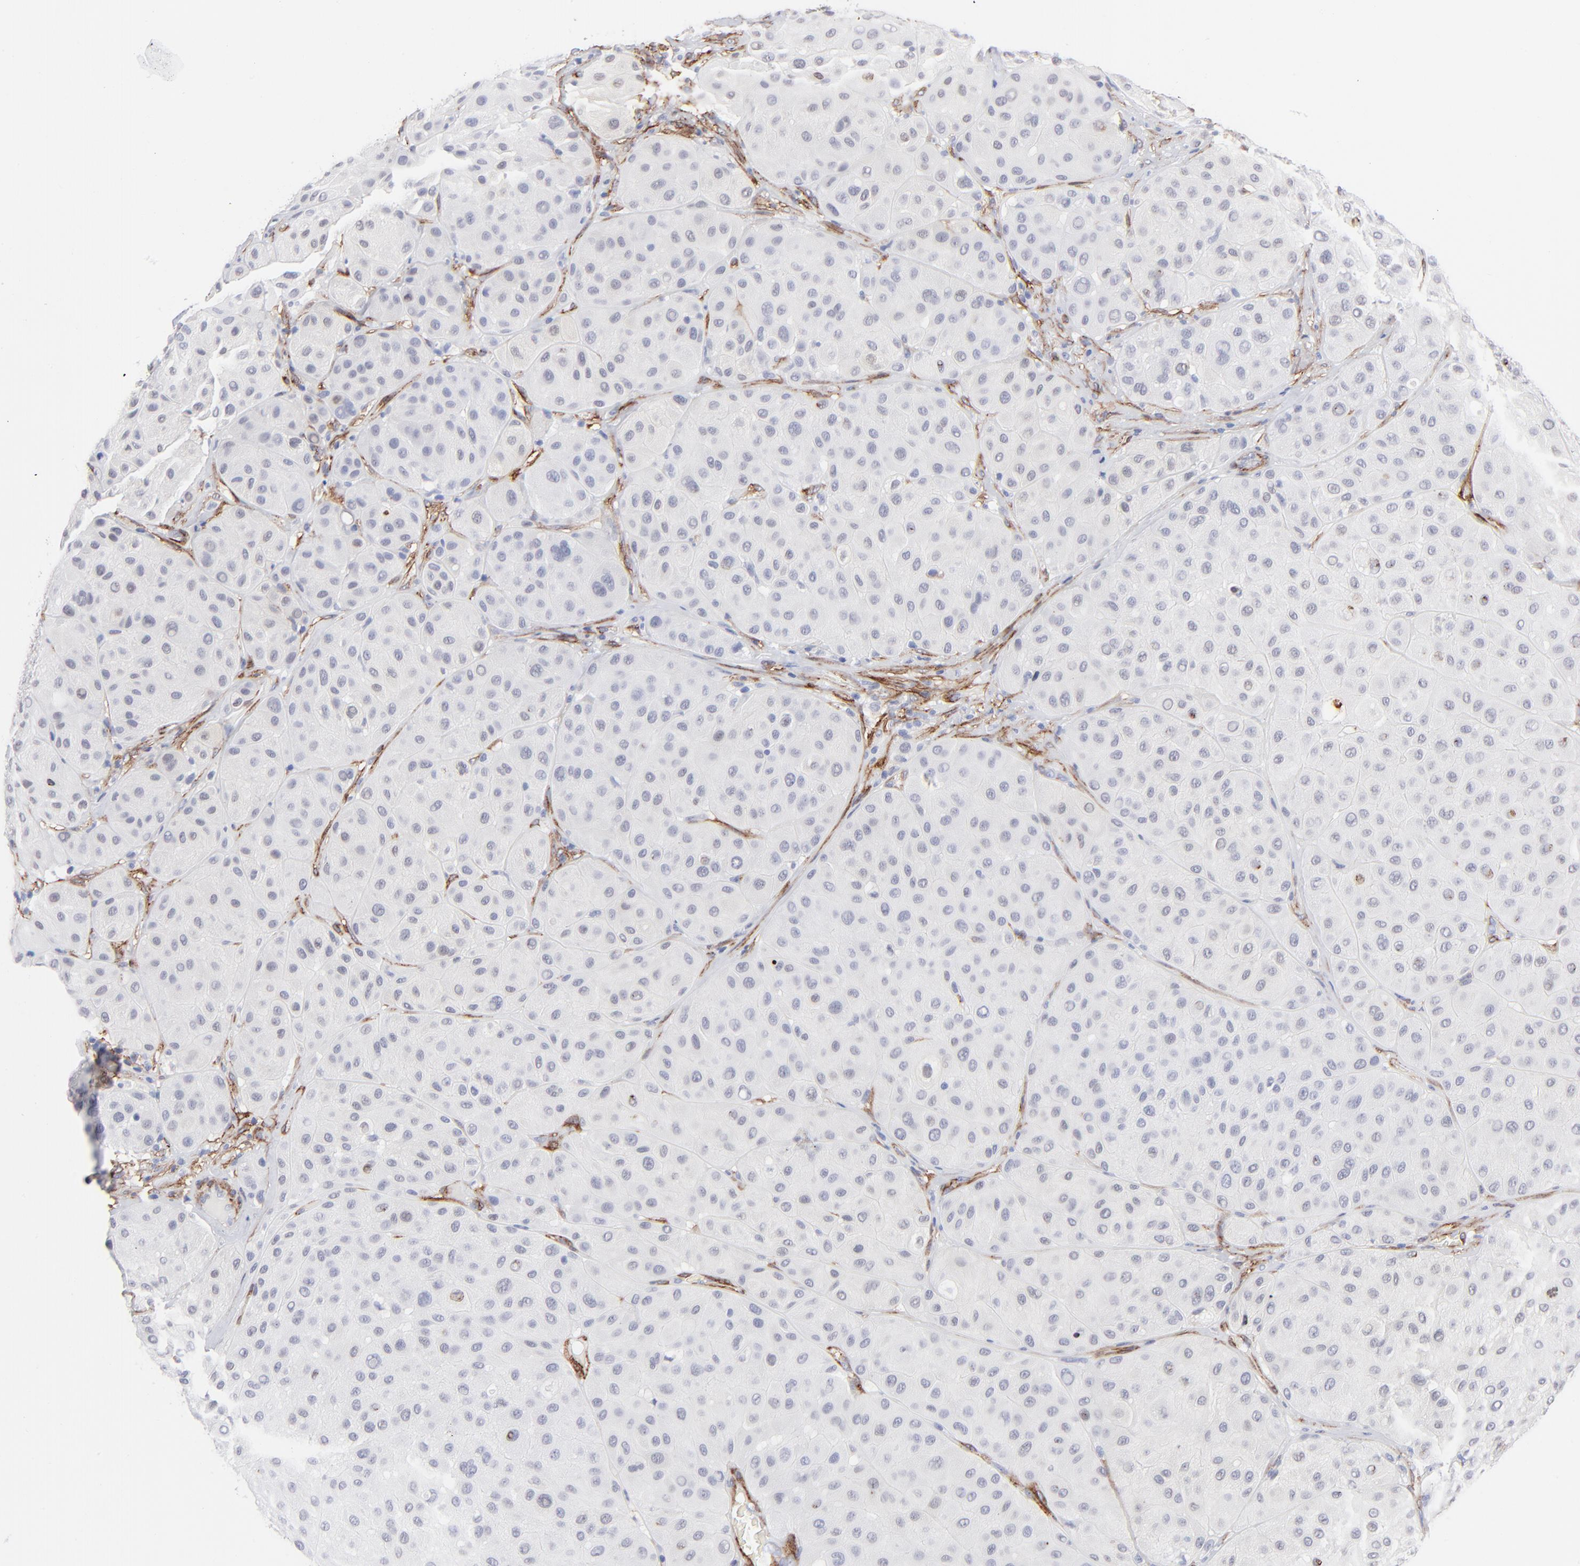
{"staining": {"intensity": "negative", "quantity": "none", "location": "none"}, "tissue": "melanoma", "cell_type": "Tumor cells", "image_type": "cancer", "snomed": [{"axis": "morphology", "description": "Normal tissue, NOS"}, {"axis": "morphology", "description": "Malignant melanoma, Metastatic site"}, {"axis": "topography", "description": "Skin"}], "caption": "DAB immunohistochemical staining of human malignant melanoma (metastatic site) shows no significant staining in tumor cells.", "gene": "PDGFRB", "patient": {"sex": "male", "age": 41}}